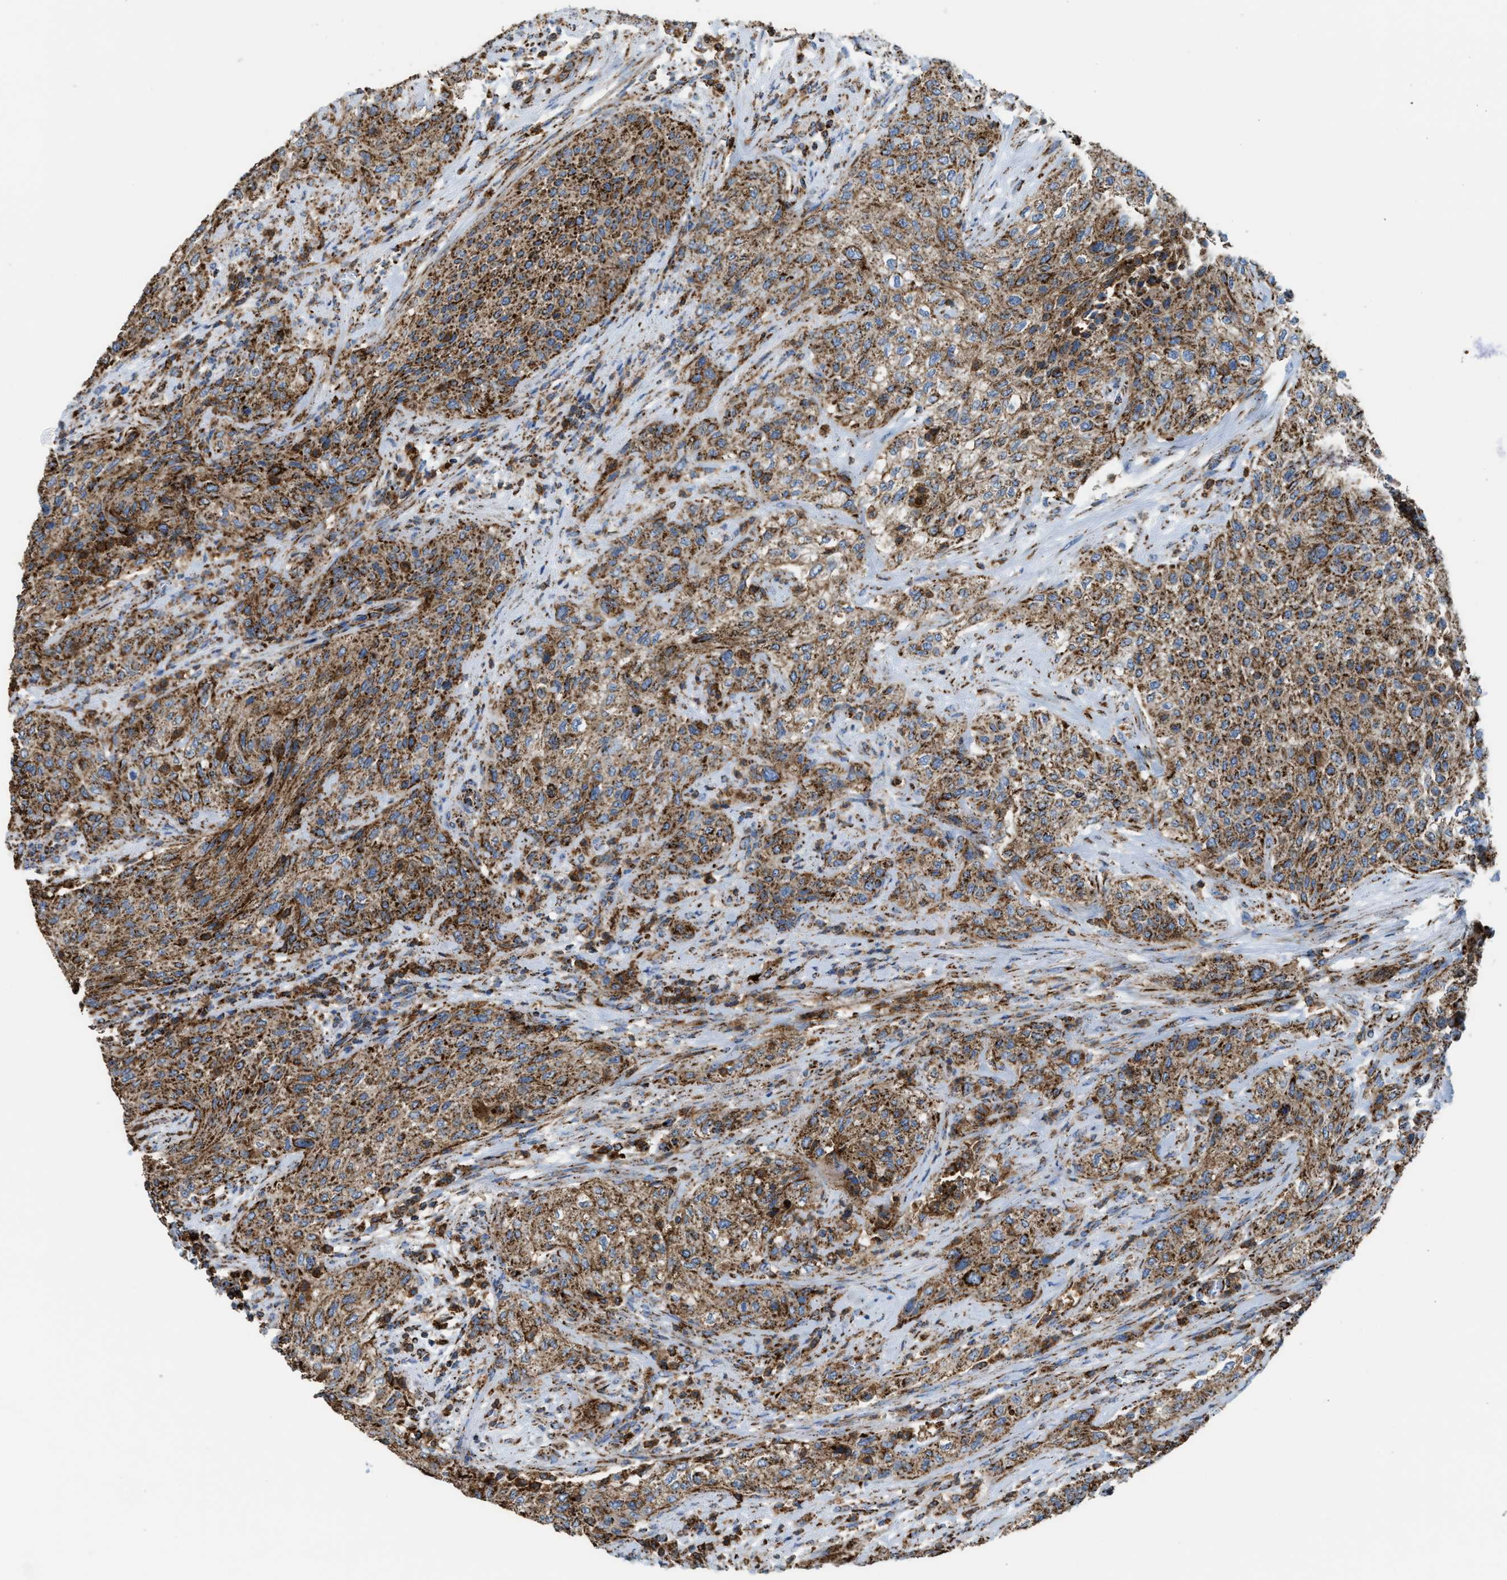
{"staining": {"intensity": "moderate", "quantity": ">75%", "location": "cytoplasmic/membranous"}, "tissue": "urothelial cancer", "cell_type": "Tumor cells", "image_type": "cancer", "snomed": [{"axis": "morphology", "description": "Urothelial carcinoma, Low grade"}, {"axis": "morphology", "description": "Urothelial carcinoma, High grade"}, {"axis": "topography", "description": "Urinary bladder"}], "caption": "There is medium levels of moderate cytoplasmic/membranous positivity in tumor cells of urothelial cancer, as demonstrated by immunohistochemical staining (brown color).", "gene": "ECHS1", "patient": {"sex": "male", "age": 35}}